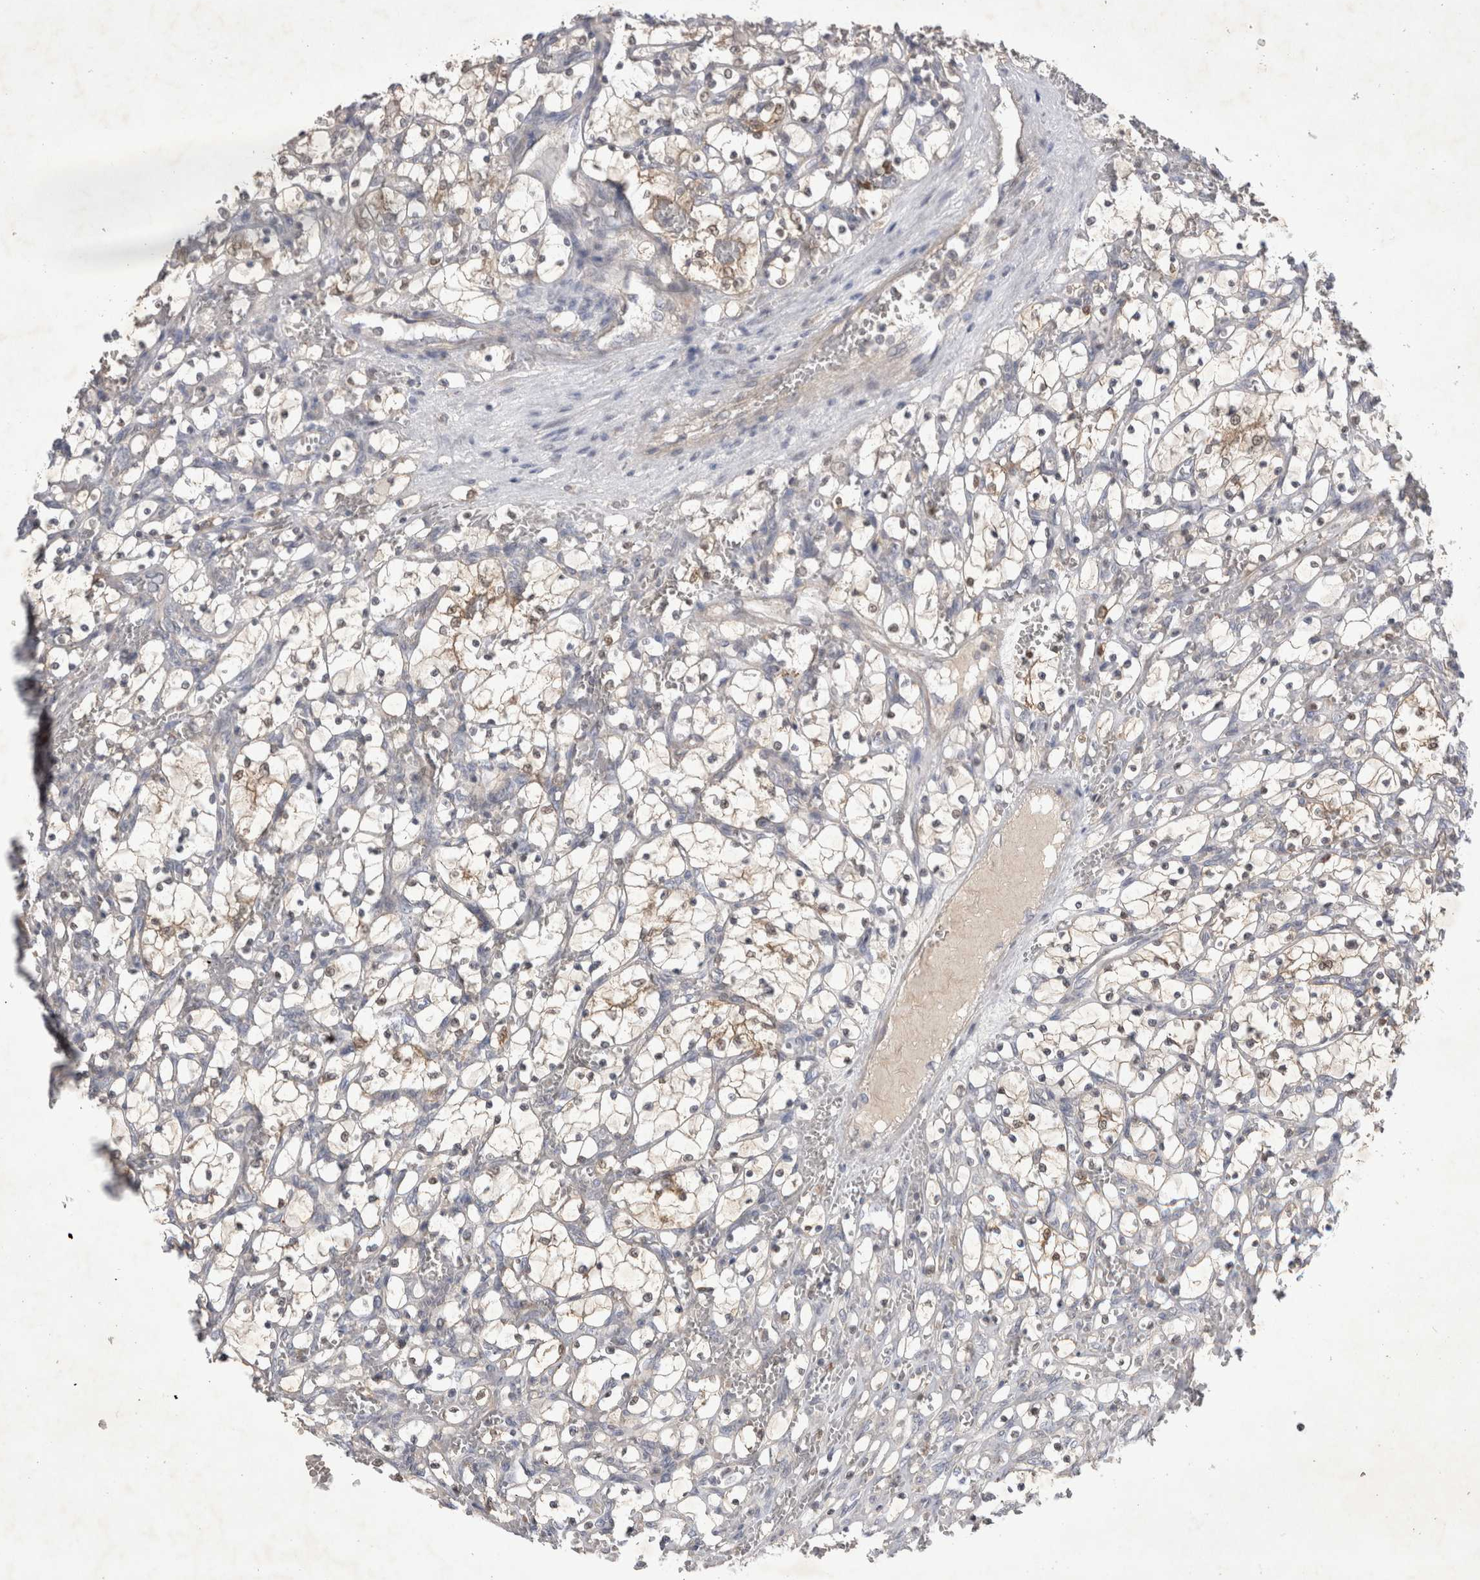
{"staining": {"intensity": "weak", "quantity": "25%-75%", "location": "cytoplasmic/membranous"}, "tissue": "renal cancer", "cell_type": "Tumor cells", "image_type": "cancer", "snomed": [{"axis": "morphology", "description": "Adenocarcinoma, NOS"}, {"axis": "topography", "description": "Kidney"}], "caption": "Immunohistochemistry of adenocarcinoma (renal) reveals low levels of weak cytoplasmic/membranous positivity in about 25%-75% of tumor cells.", "gene": "SRD5A3", "patient": {"sex": "female", "age": 69}}